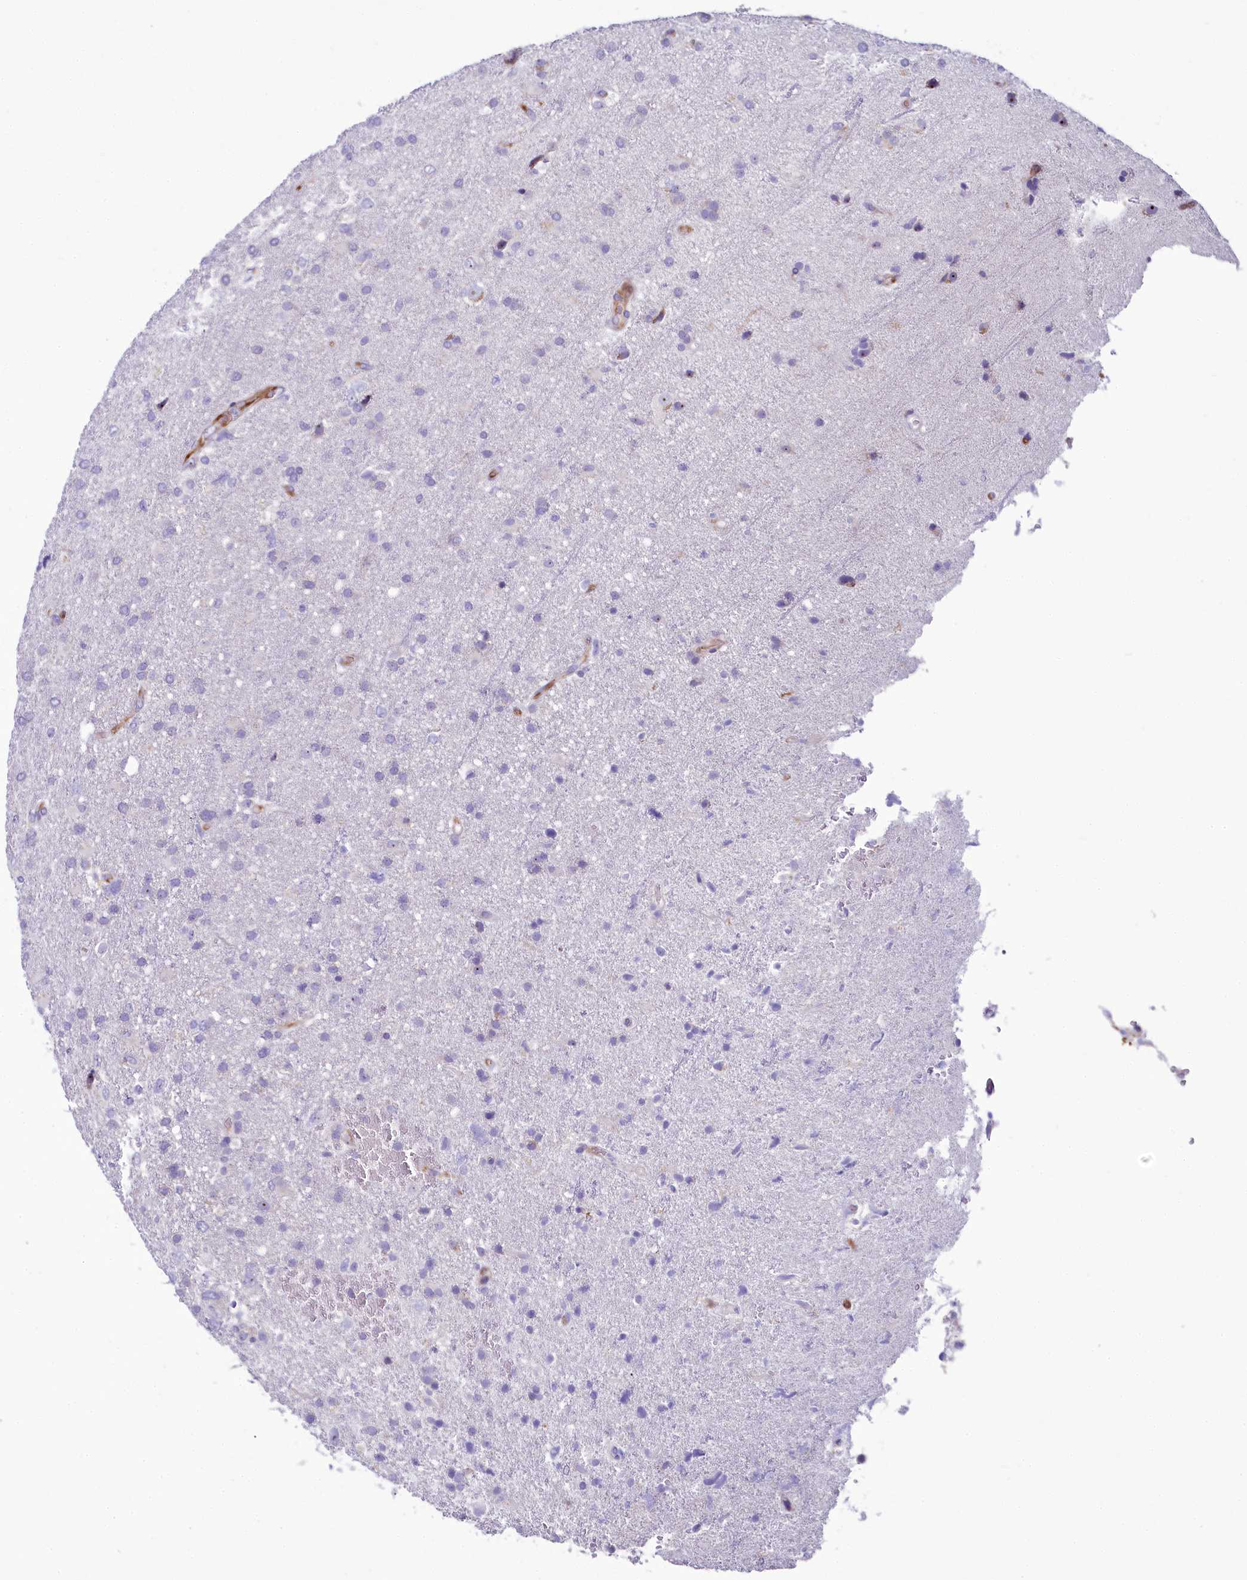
{"staining": {"intensity": "negative", "quantity": "none", "location": "none"}, "tissue": "glioma", "cell_type": "Tumor cells", "image_type": "cancer", "snomed": [{"axis": "morphology", "description": "Glioma, malignant, High grade"}, {"axis": "topography", "description": "Brain"}], "caption": "The histopathology image displays no staining of tumor cells in glioma. (DAB (3,3'-diaminobenzidine) immunohistochemistry (IHC), high magnification).", "gene": "SH3TC2", "patient": {"sex": "male", "age": 61}}